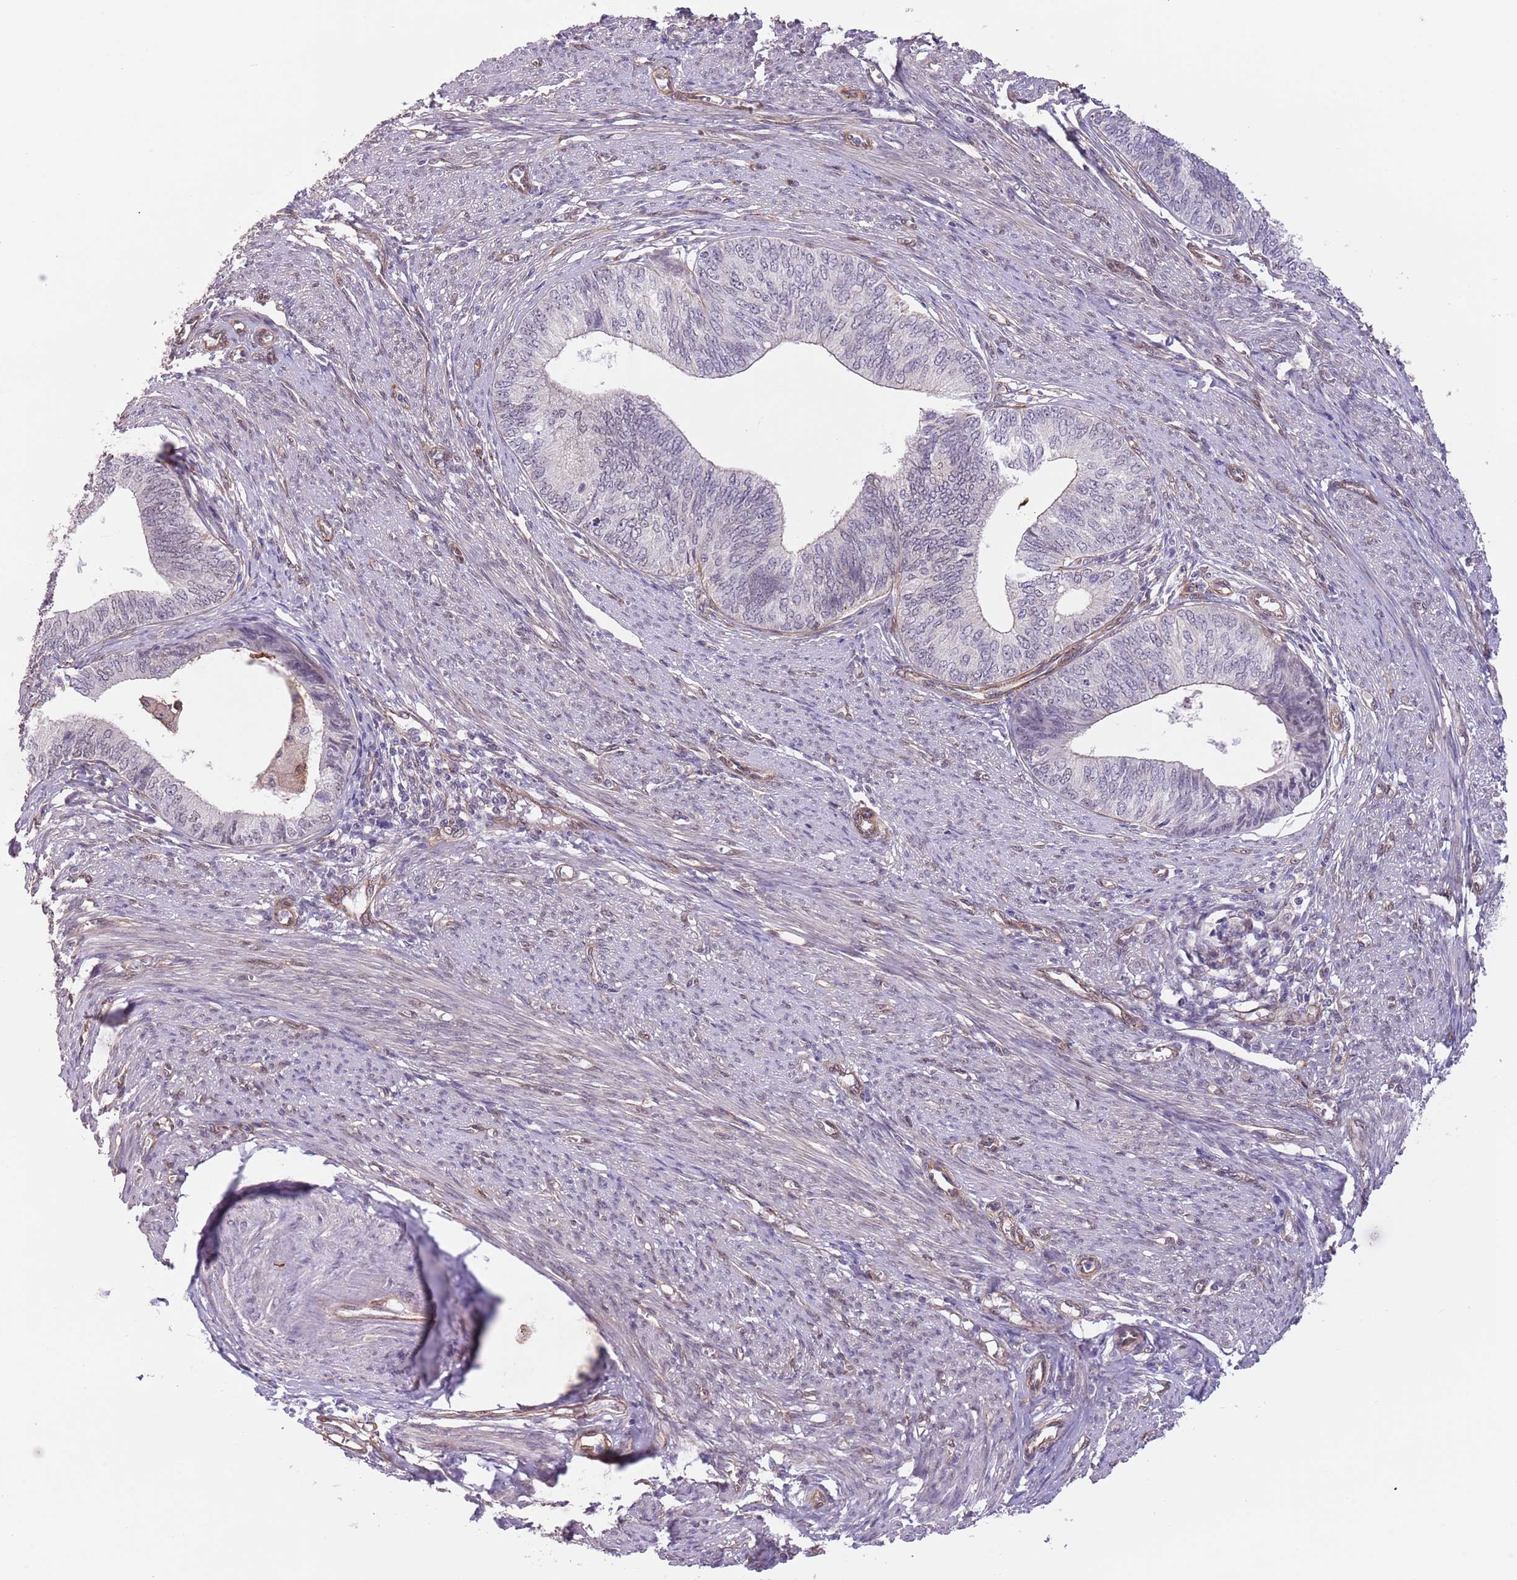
{"staining": {"intensity": "negative", "quantity": "none", "location": "none"}, "tissue": "endometrial cancer", "cell_type": "Tumor cells", "image_type": "cancer", "snomed": [{"axis": "morphology", "description": "Adenocarcinoma, NOS"}, {"axis": "topography", "description": "Endometrium"}], "caption": "High power microscopy micrograph of an immunohistochemistry (IHC) micrograph of adenocarcinoma (endometrial), revealing no significant positivity in tumor cells. (DAB (3,3'-diaminobenzidine) immunohistochemistry (IHC) visualized using brightfield microscopy, high magnification).", "gene": "CREBZF", "patient": {"sex": "female", "age": 68}}